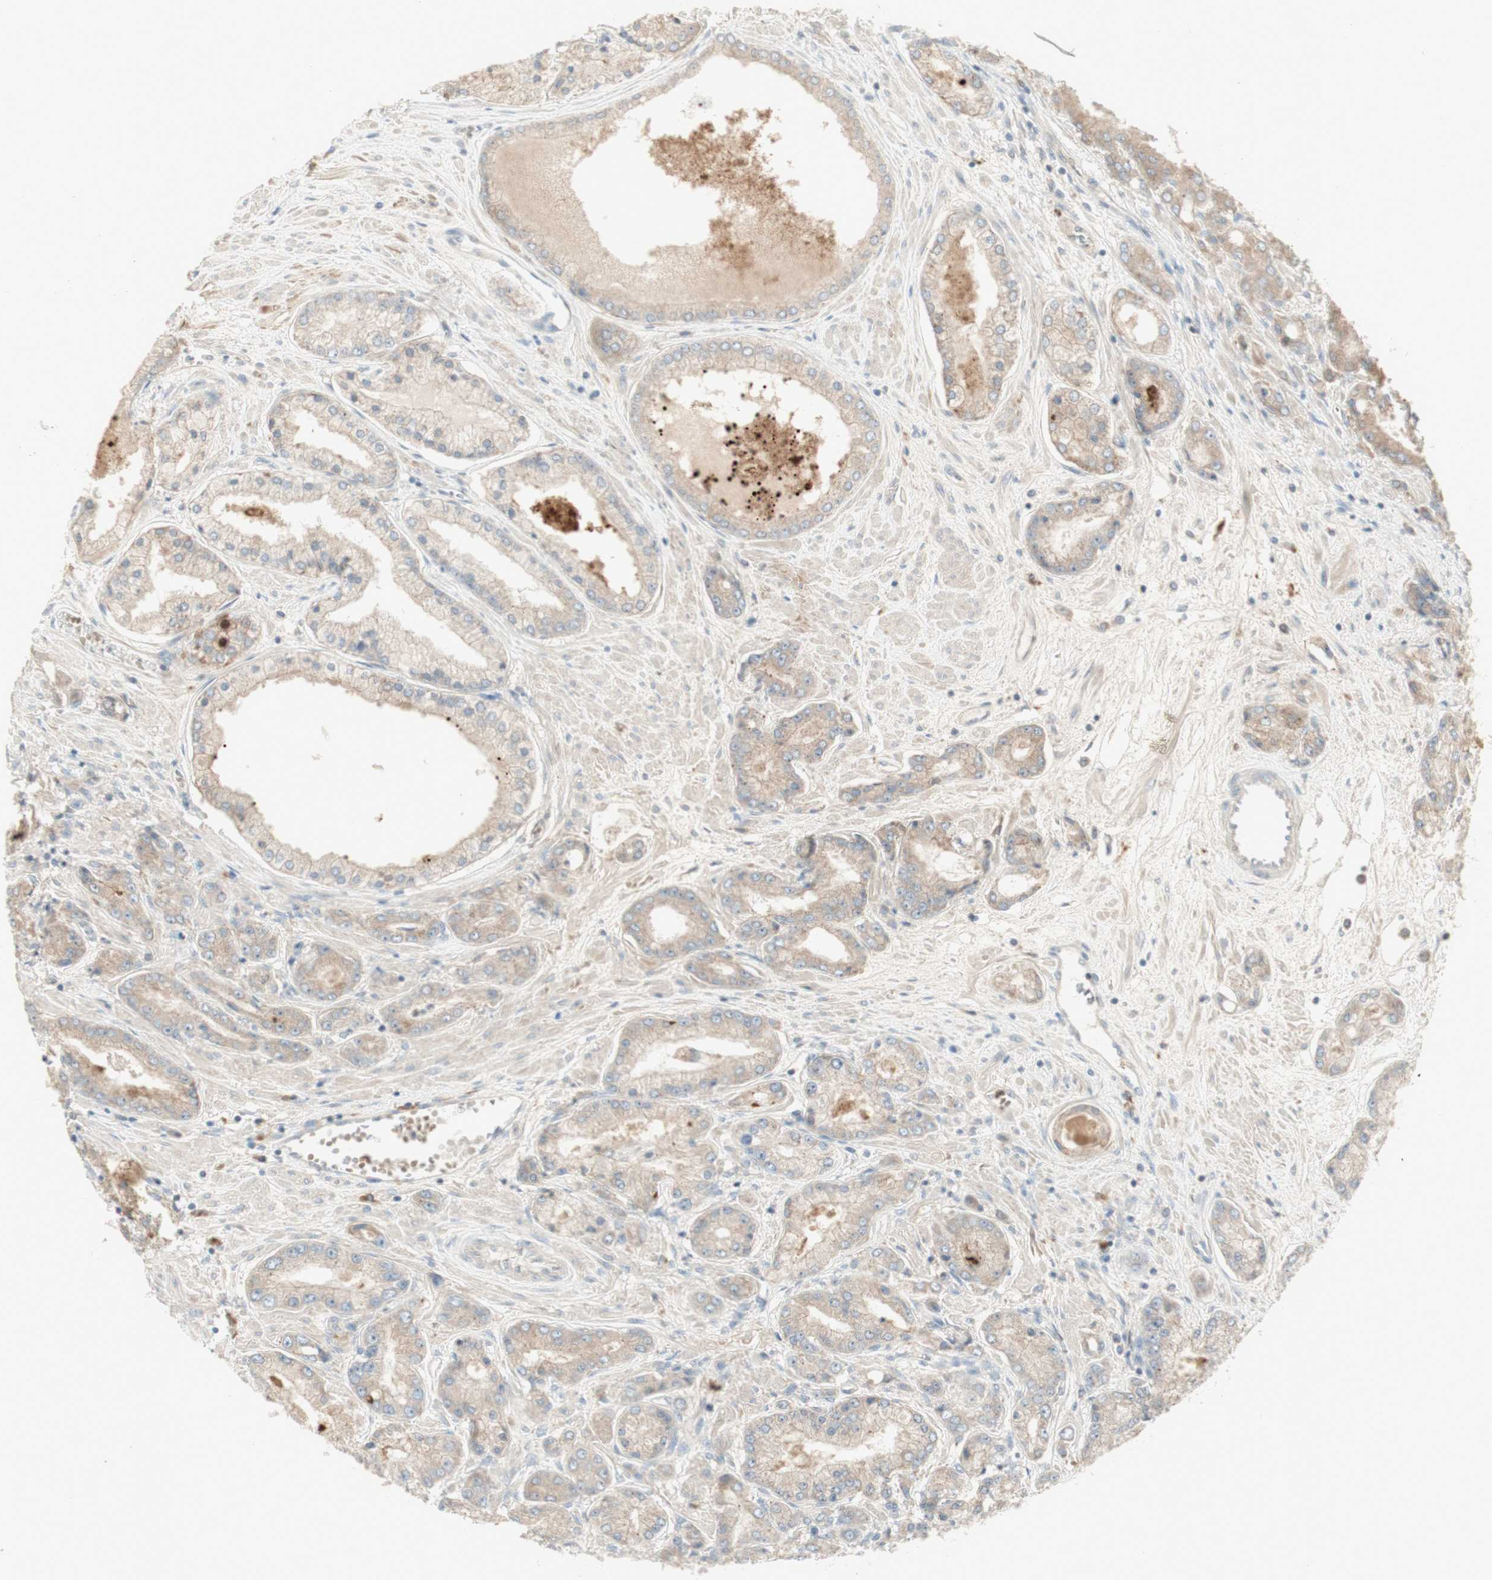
{"staining": {"intensity": "weak", "quantity": ">75%", "location": "cytoplasmic/membranous"}, "tissue": "prostate cancer", "cell_type": "Tumor cells", "image_type": "cancer", "snomed": [{"axis": "morphology", "description": "Adenocarcinoma, High grade"}, {"axis": "topography", "description": "Prostate"}], "caption": "An image of human prostate high-grade adenocarcinoma stained for a protein demonstrates weak cytoplasmic/membranous brown staining in tumor cells.", "gene": "PTGER4", "patient": {"sex": "male", "age": 59}}